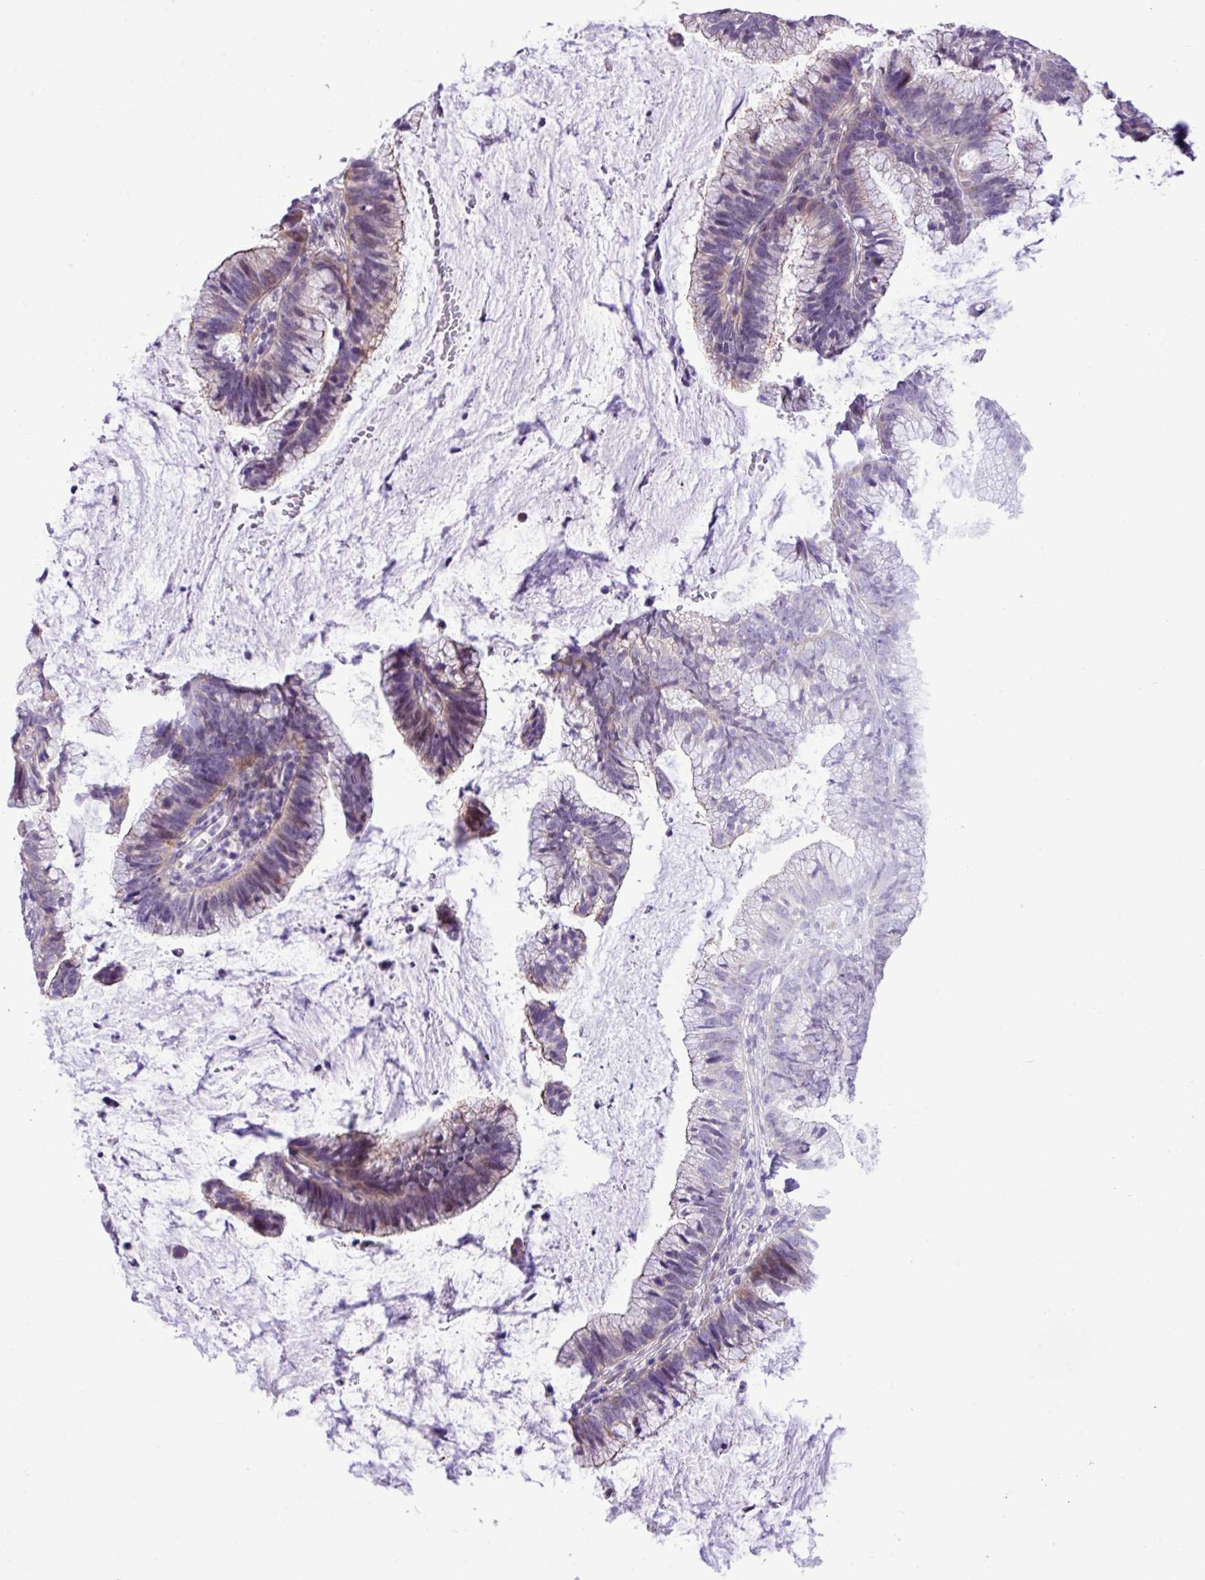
{"staining": {"intensity": "weak", "quantity": "<25%", "location": "nuclear"}, "tissue": "cervical cancer", "cell_type": "Tumor cells", "image_type": "cancer", "snomed": [{"axis": "morphology", "description": "Adenocarcinoma, NOS"}, {"axis": "topography", "description": "Cervix"}], "caption": "Human cervical cancer stained for a protein using immunohistochemistry exhibits no staining in tumor cells.", "gene": "YLPM1", "patient": {"sex": "female", "age": 36}}